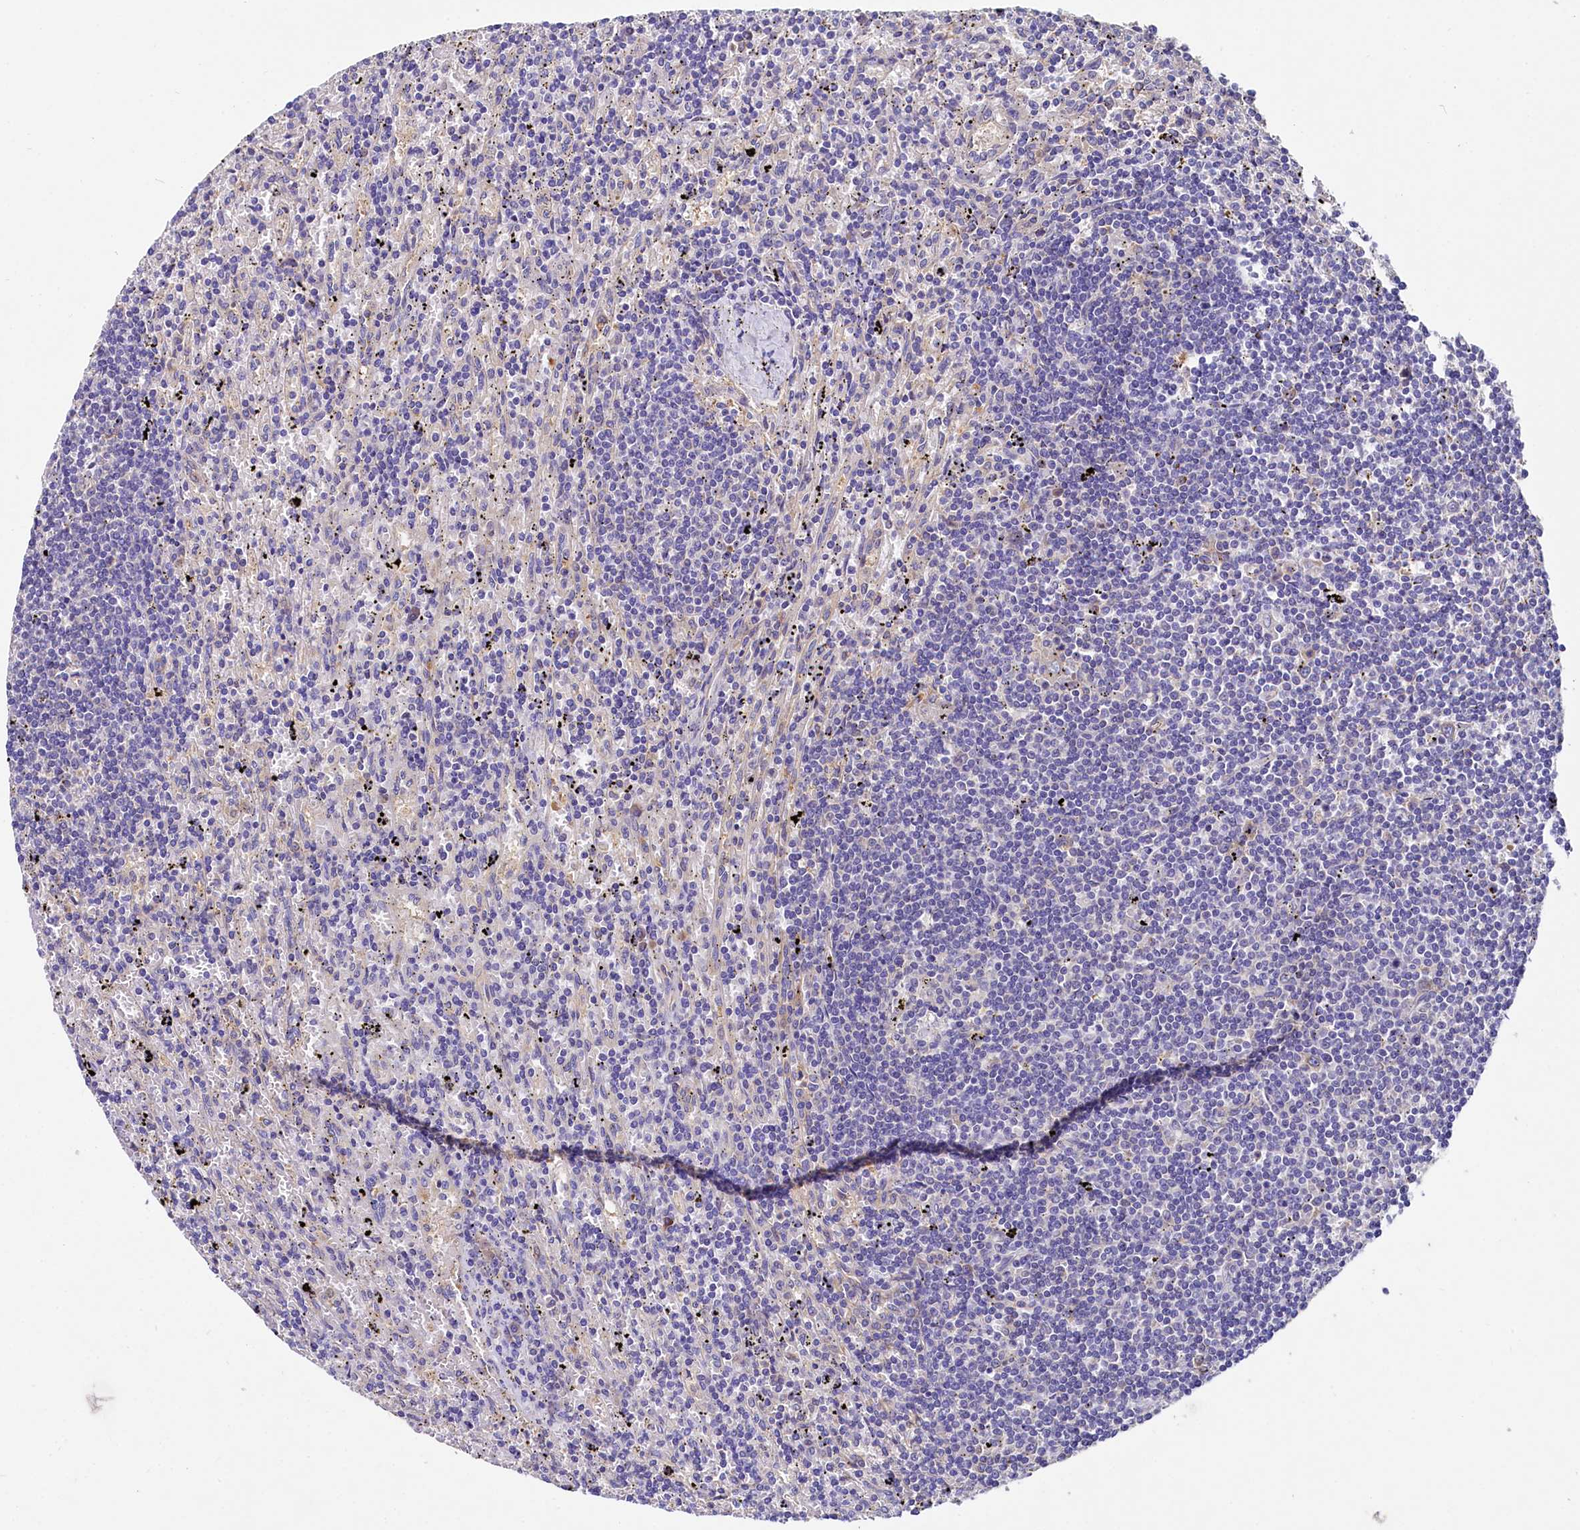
{"staining": {"intensity": "negative", "quantity": "none", "location": "none"}, "tissue": "lymphoma", "cell_type": "Tumor cells", "image_type": "cancer", "snomed": [{"axis": "morphology", "description": "Malignant lymphoma, non-Hodgkin's type, Low grade"}, {"axis": "topography", "description": "Spleen"}], "caption": "Human malignant lymphoma, non-Hodgkin's type (low-grade) stained for a protein using IHC exhibits no expression in tumor cells.", "gene": "QARS1", "patient": {"sex": "male", "age": 76}}